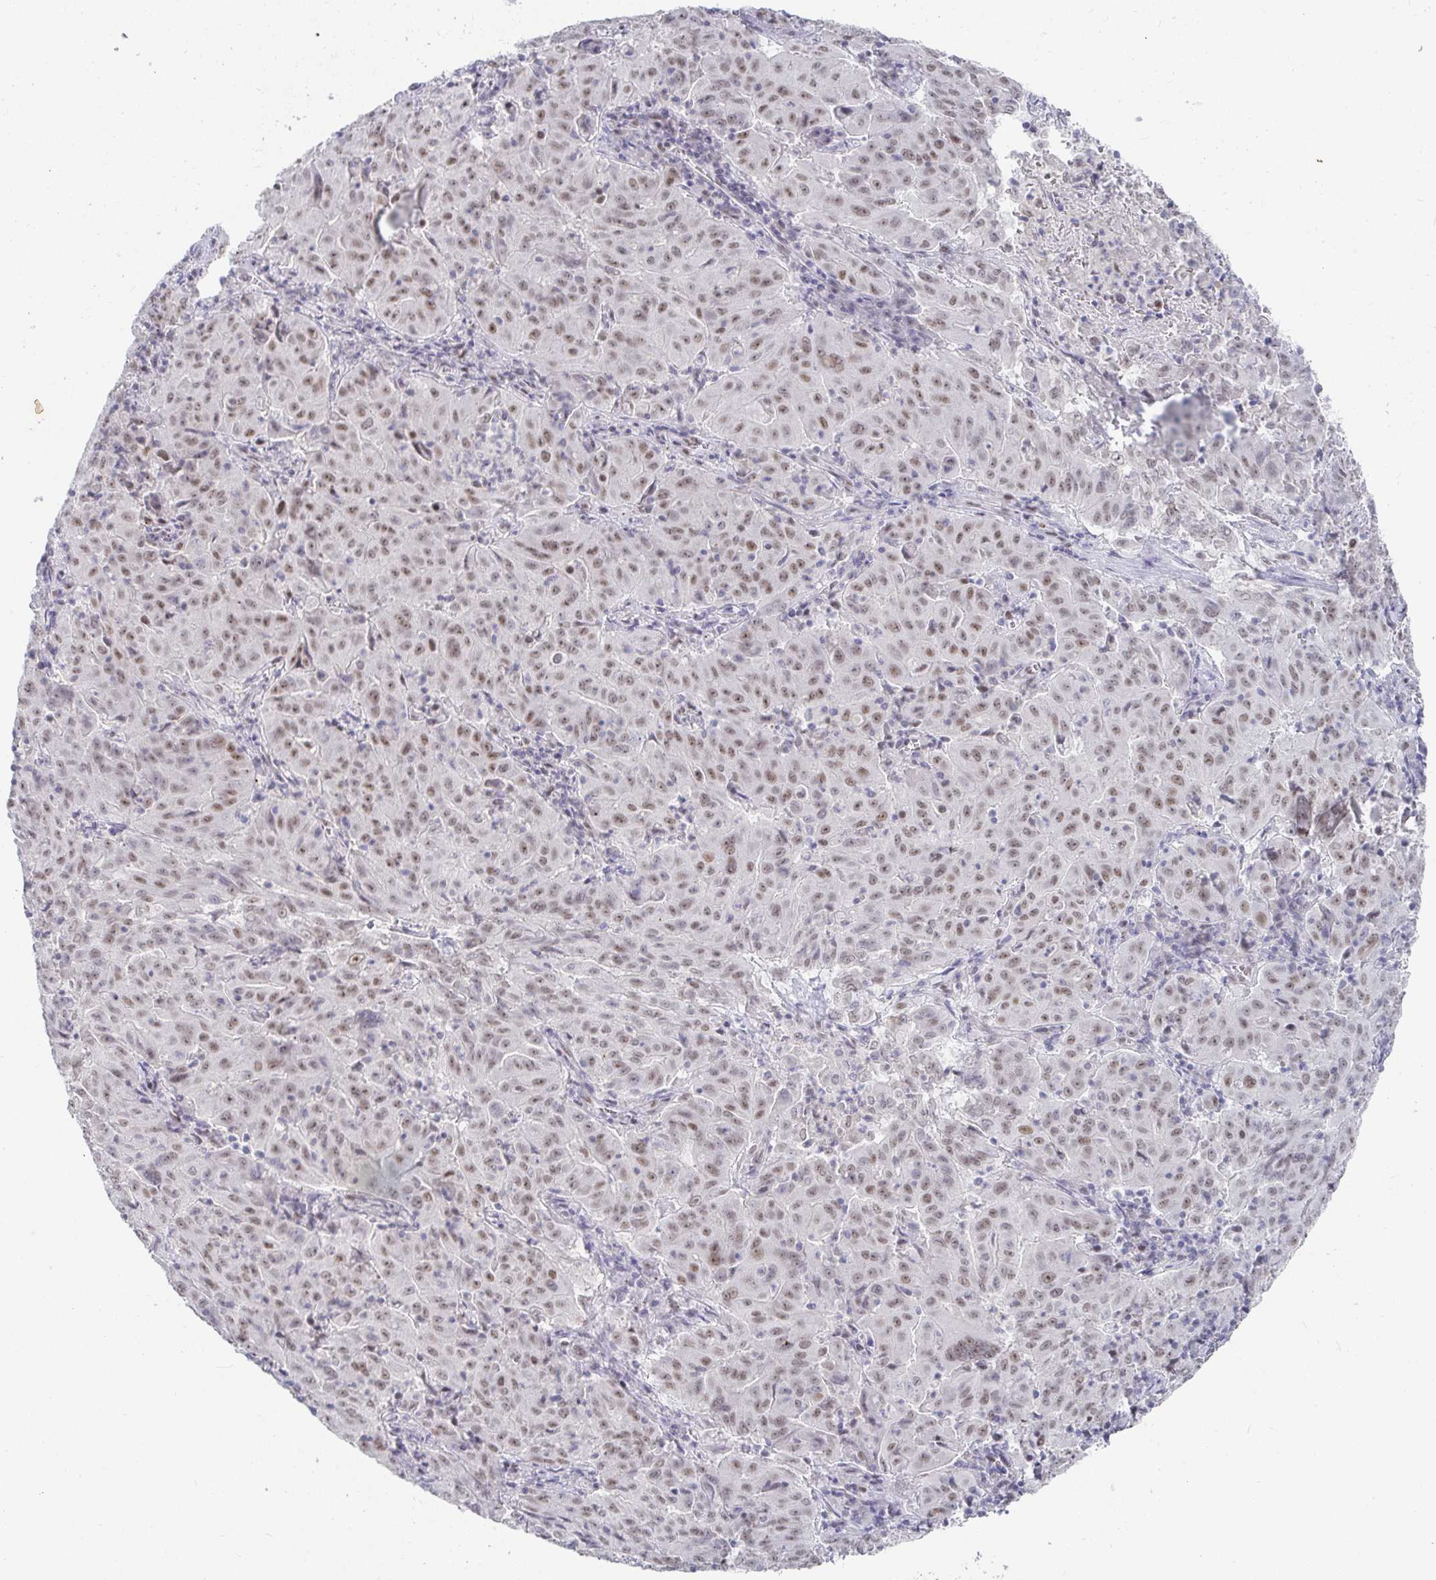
{"staining": {"intensity": "weak", "quantity": ">75%", "location": "nuclear"}, "tissue": "pancreatic cancer", "cell_type": "Tumor cells", "image_type": "cancer", "snomed": [{"axis": "morphology", "description": "Adenocarcinoma, NOS"}, {"axis": "topography", "description": "Pancreas"}], "caption": "This is an image of IHC staining of pancreatic cancer (adenocarcinoma), which shows weak expression in the nuclear of tumor cells.", "gene": "RCOR1", "patient": {"sex": "male", "age": 63}}